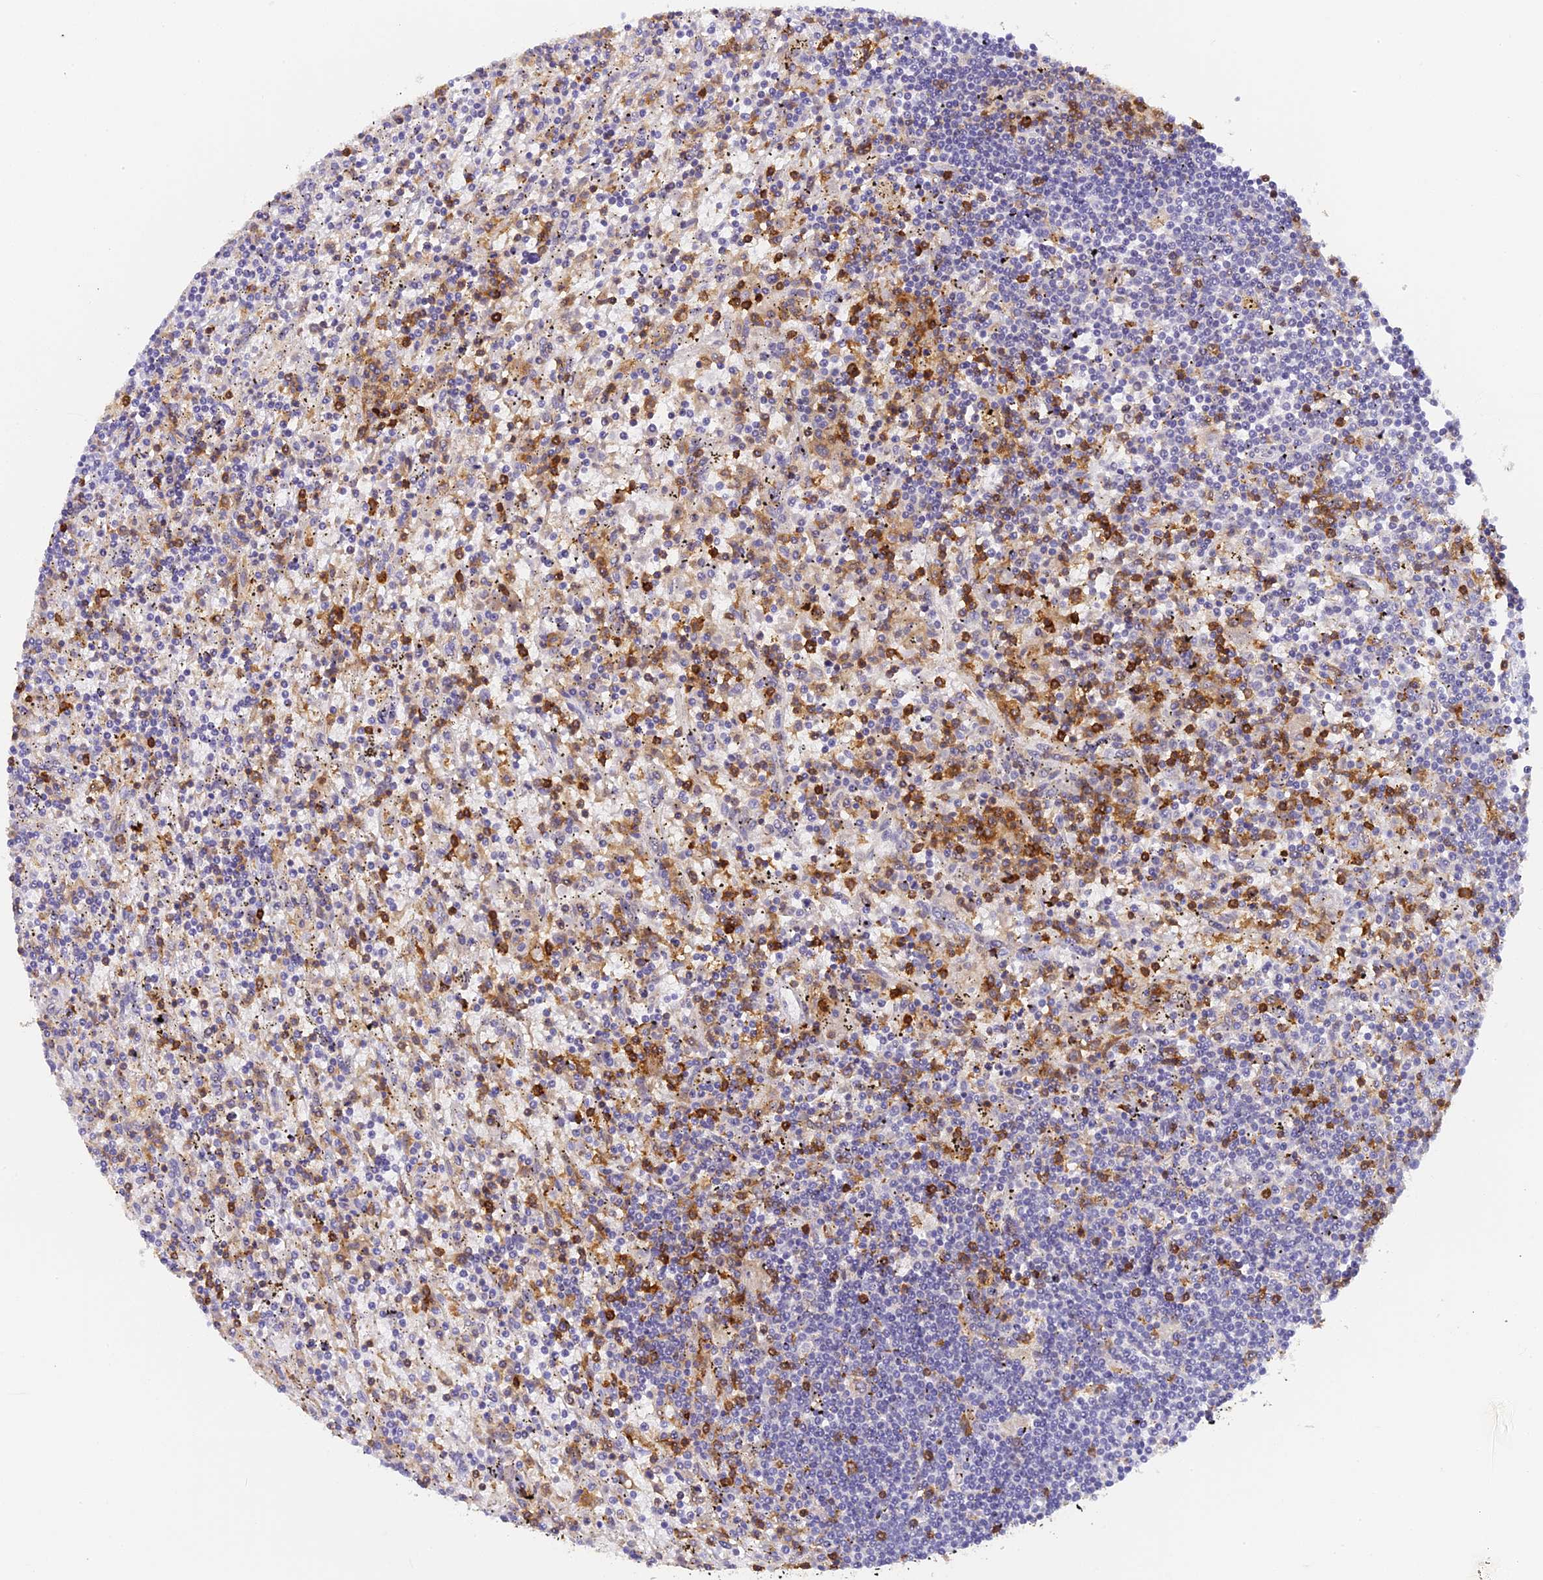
{"staining": {"intensity": "strong", "quantity": "<25%", "location": "cytoplasmic/membranous"}, "tissue": "lymphoma", "cell_type": "Tumor cells", "image_type": "cancer", "snomed": [{"axis": "morphology", "description": "Malignant lymphoma, non-Hodgkin's type, Low grade"}, {"axis": "topography", "description": "Spleen"}], "caption": "Protein expression analysis of lymphoma reveals strong cytoplasmic/membranous positivity in approximately <25% of tumor cells.", "gene": "FYB1", "patient": {"sex": "male", "age": 76}}